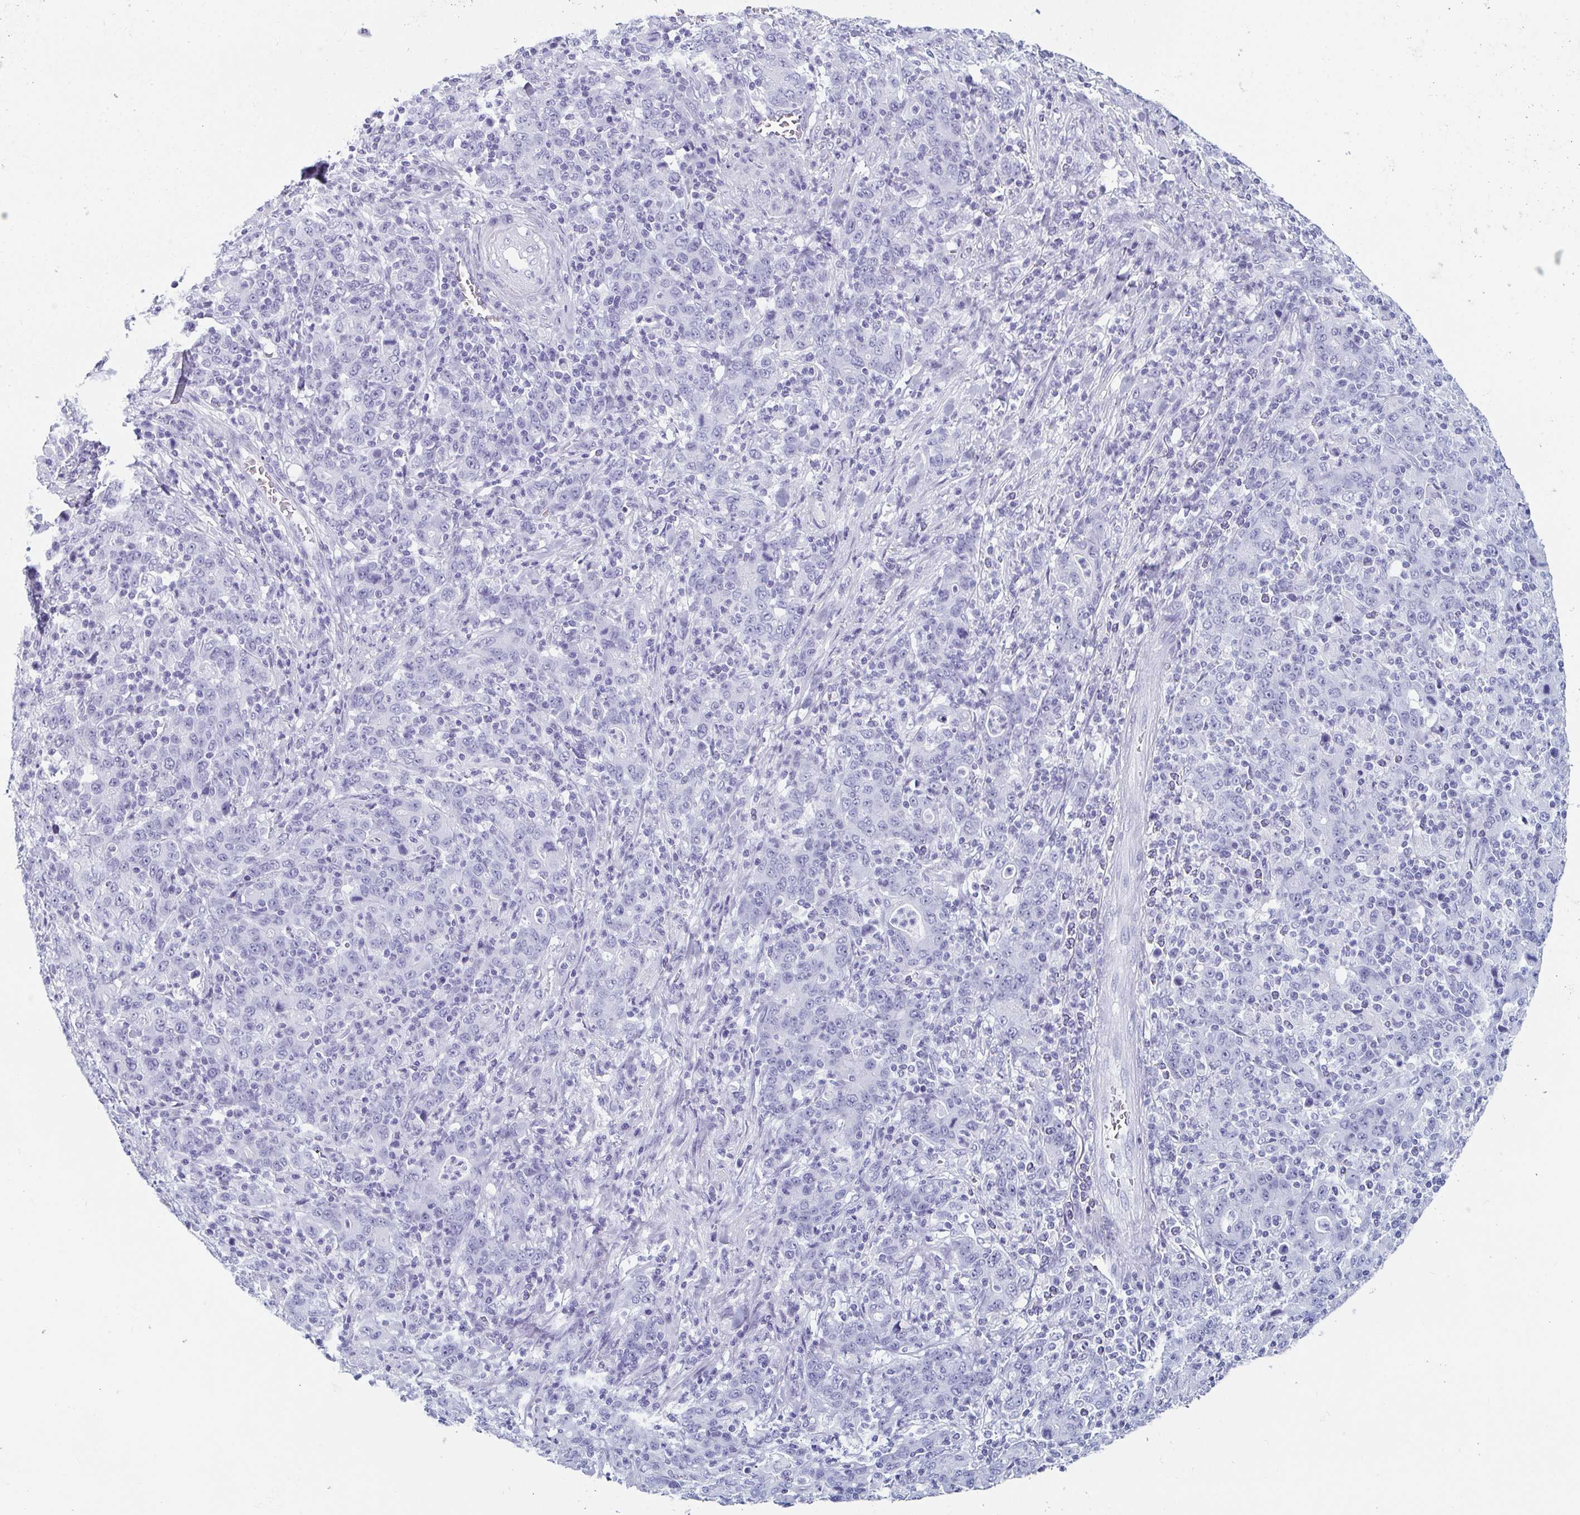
{"staining": {"intensity": "negative", "quantity": "none", "location": "none"}, "tissue": "stomach cancer", "cell_type": "Tumor cells", "image_type": "cancer", "snomed": [{"axis": "morphology", "description": "Adenocarcinoma, NOS"}, {"axis": "topography", "description": "Stomach, upper"}], "caption": "The immunohistochemistry photomicrograph has no significant staining in tumor cells of stomach cancer (adenocarcinoma) tissue.", "gene": "ENKUR", "patient": {"sex": "male", "age": 69}}